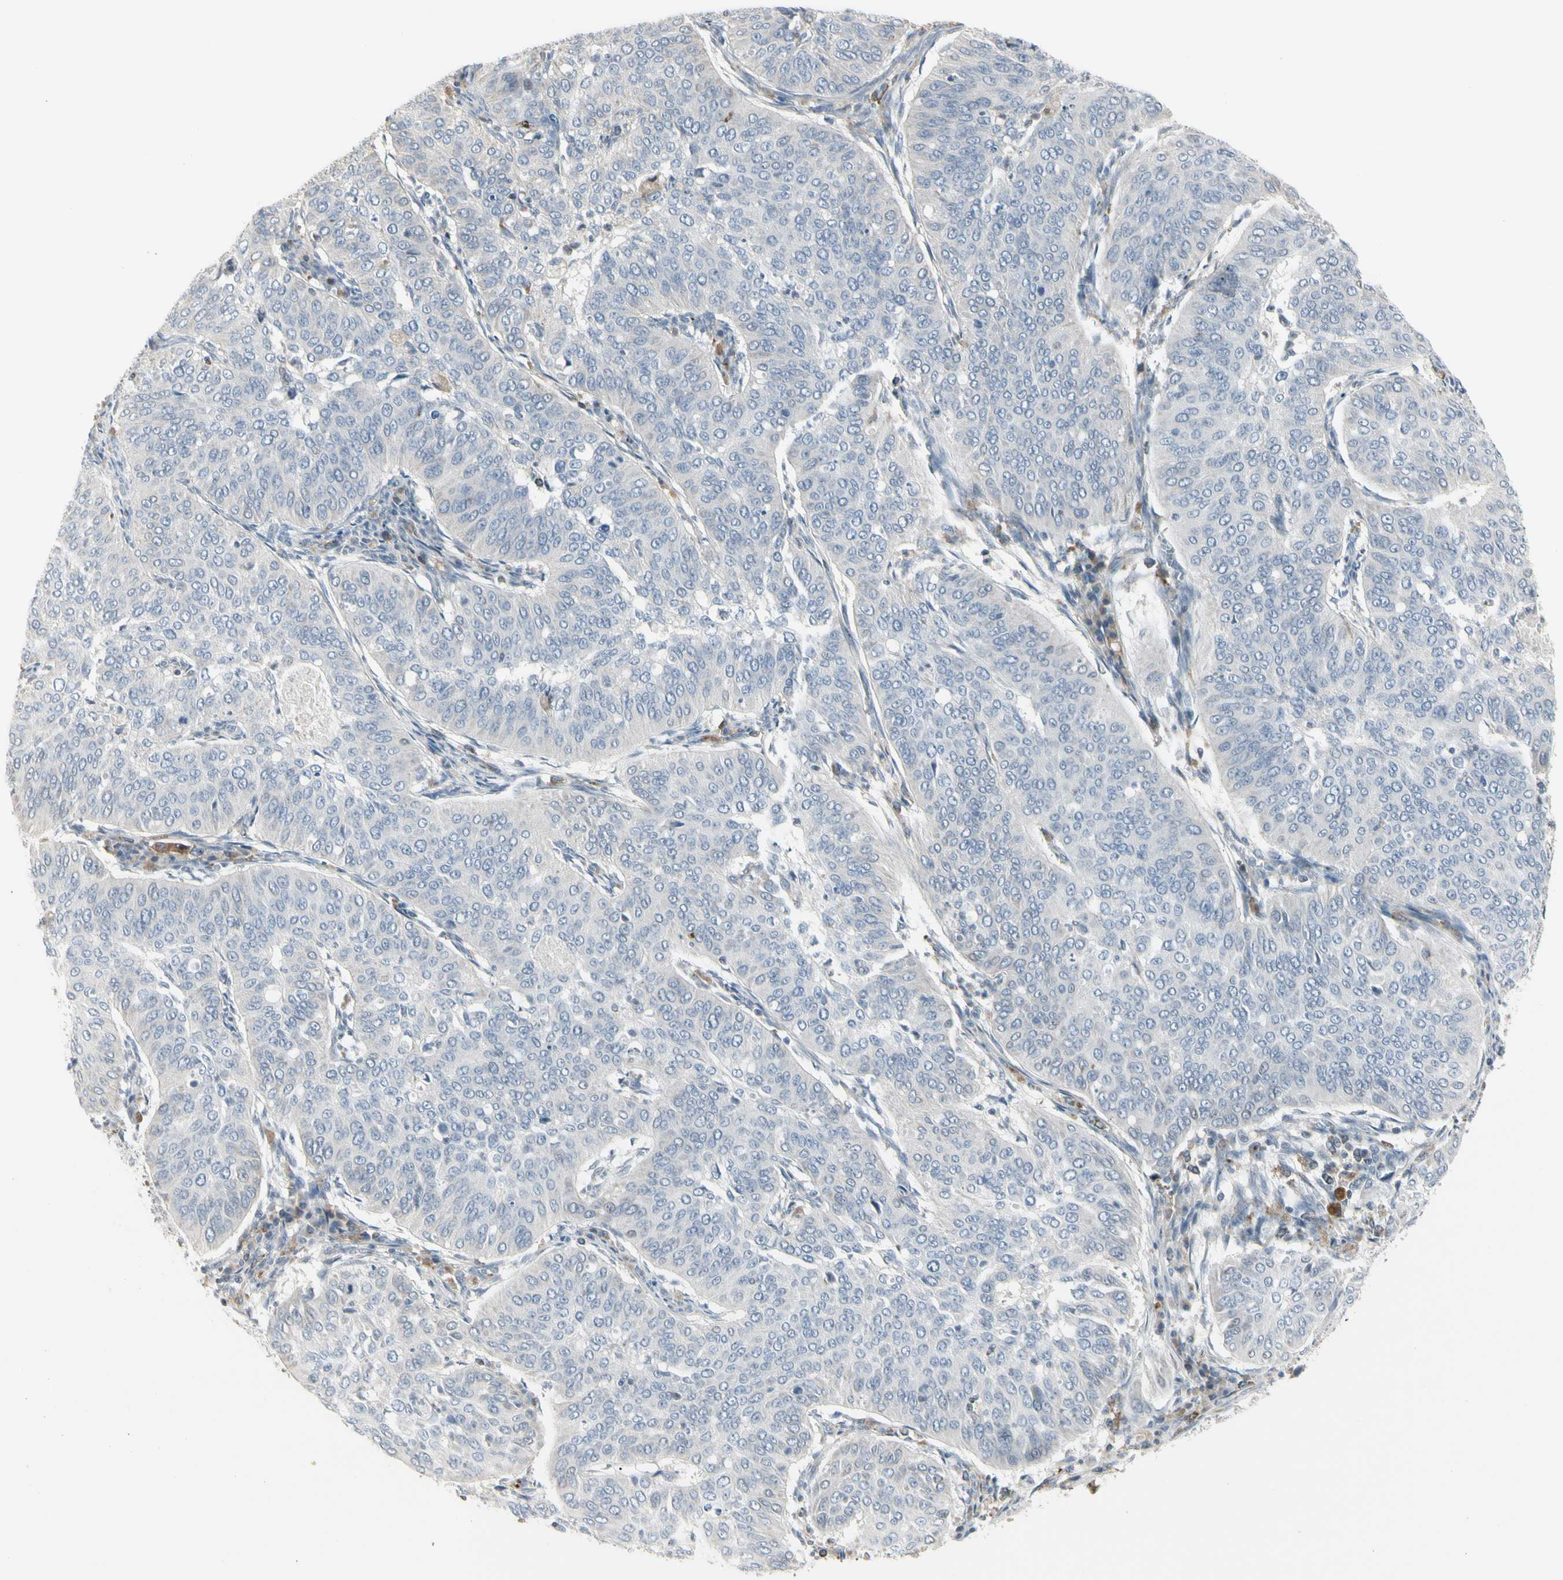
{"staining": {"intensity": "negative", "quantity": "none", "location": "none"}, "tissue": "cervical cancer", "cell_type": "Tumor cells", "image_type": "cancer", "snomed": [{"axis": "morphology", "description": "Normal tissue, NOS"}, {"axis": "morphology", "description": "Squamous cell carcinoma, NOS"}, {"axis": "topography", "description": "Cervix"}], "caption": "A photomicrograph of human squamous cell carcinoma (cervical) is negative for staining in tumor cells. The staining is performed using DAB brown chromogen with nuclei counter-stained in using hematoxylin.", "gene": "TMEM176A", "patient": {"sex": "female", "age": 39}}